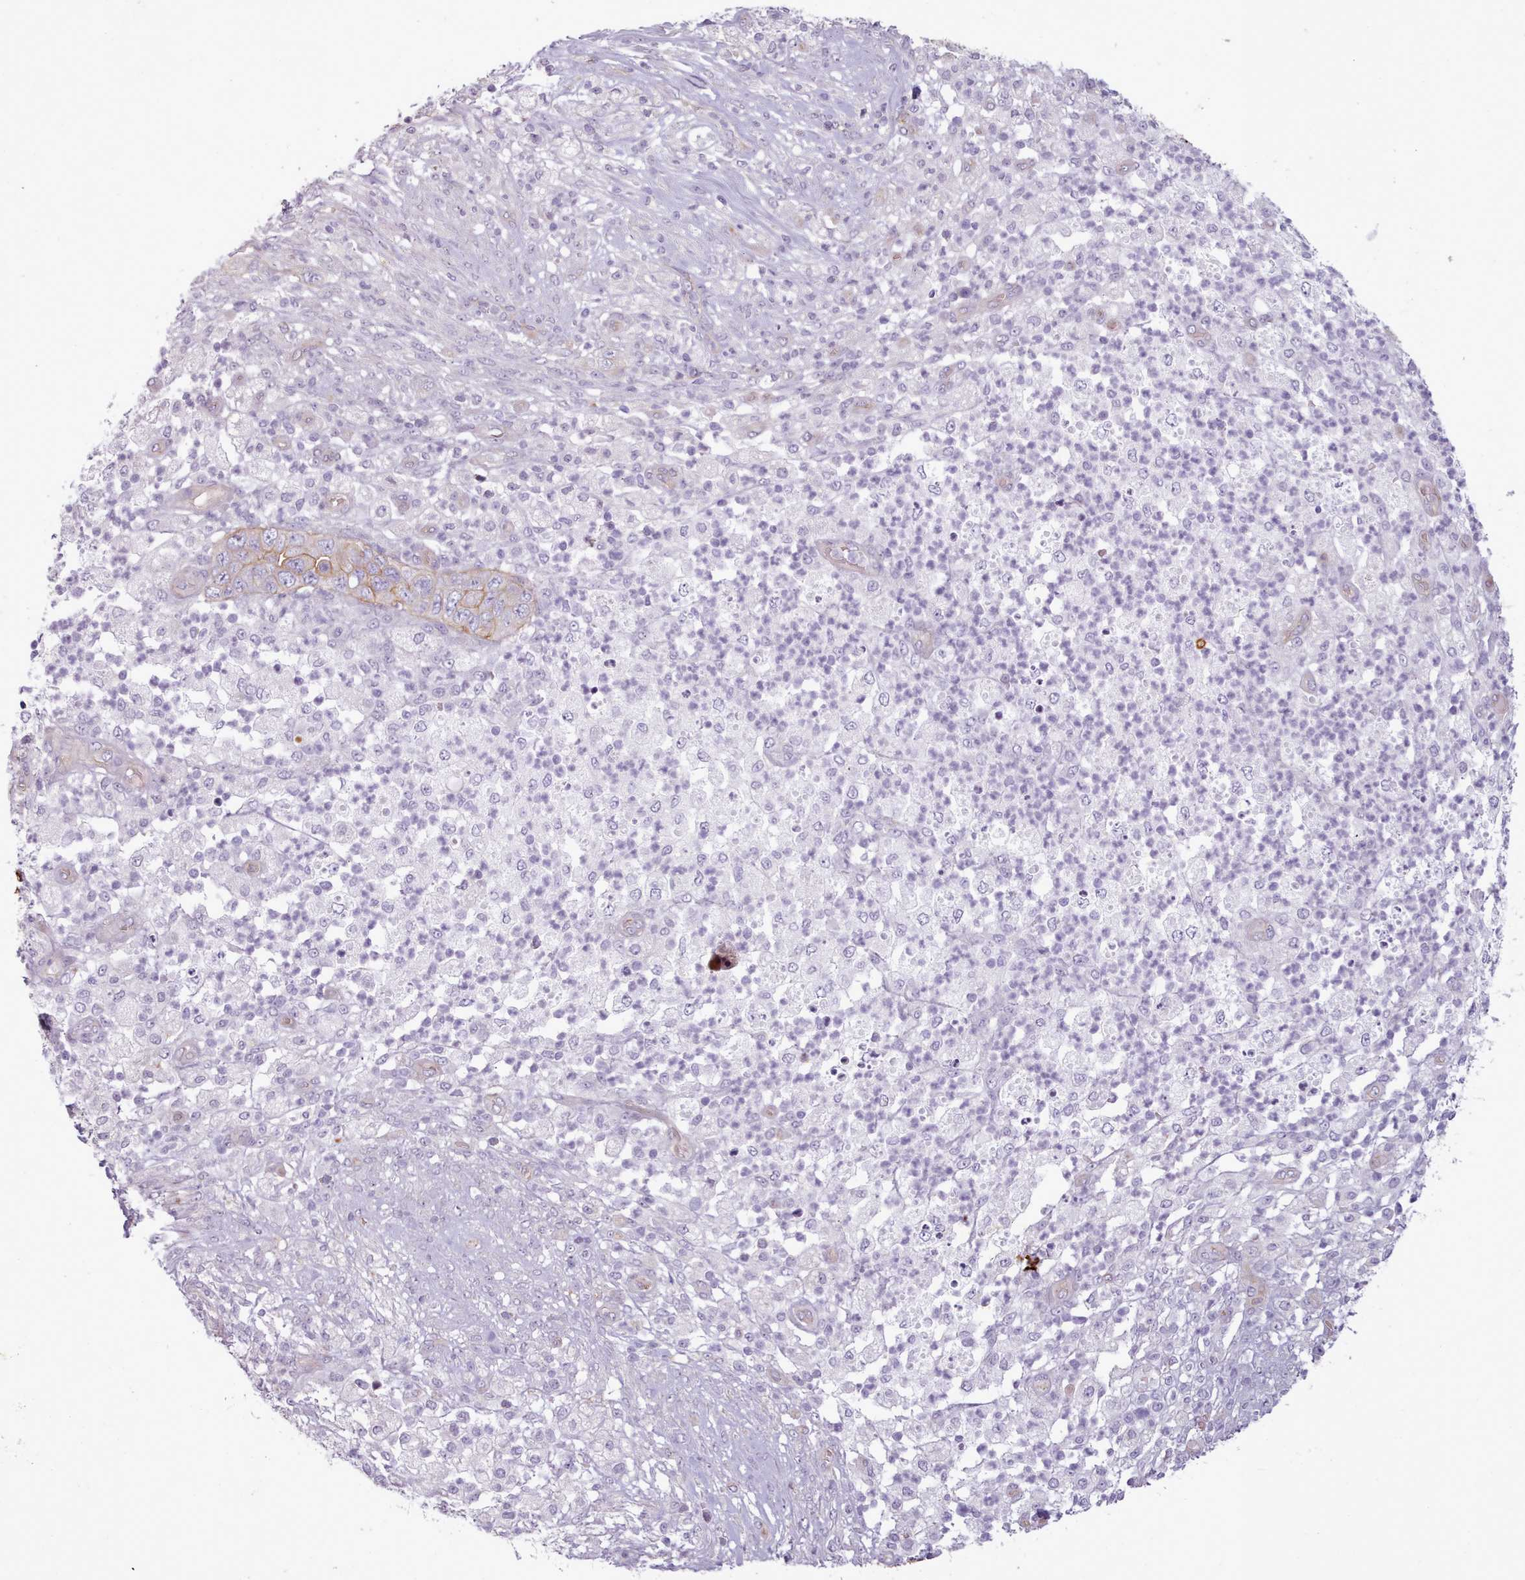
{"staining": {"intensity": "weak", "quantity": "<25%", "location": "cytoplasmic/membranous"}, "tissue": "pancreatic cancer", "cell_type": "Tumor cells", "image_type": "cancer", "snomed": [{"axis": "morphology", "description": "Adenocarcinoma, NOS"}, {"axis": "topography", "description": "Pancreas"}], "caption": "This histopathology image is of pancreatic cancer stained with immunohistochemistry (IHC) to label a protein in brown with the nuclei are counter-stained blue. There is no expression in tumor cells. (DAB immunohistochemistry (IHC), high magnification).", "gene": "PLD4", "patient": {"sex": "female", "age": 72}}